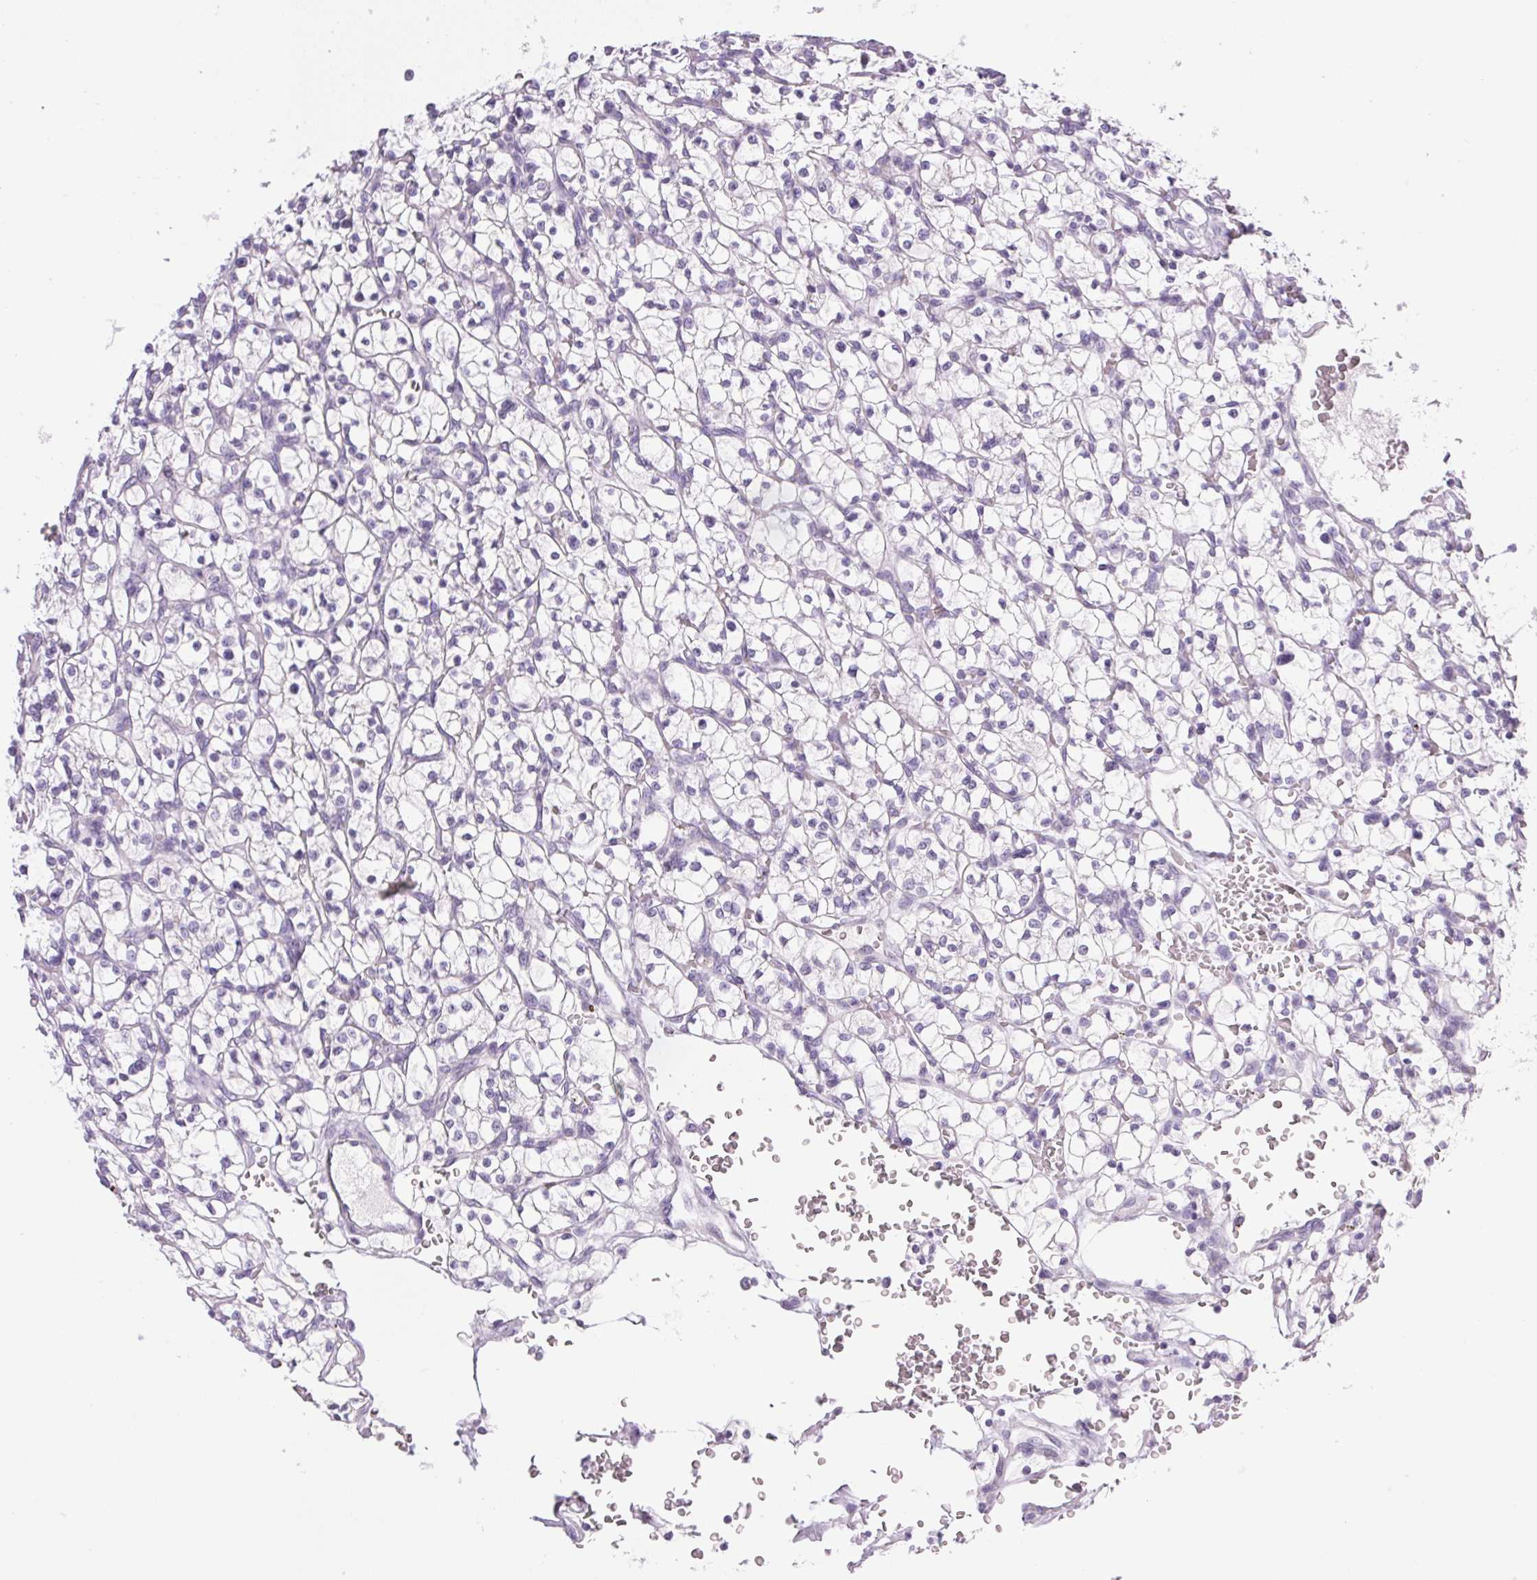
{"staining": {"intensity": "negative", "quantity": "none", "location": "none"}, "tissue": "renal cancer", "cell_type": "Tumor cells", "image_type": "cancer", "snomed": [{"axis": "morphology", "description": "Adenocarcinoma, NOS"}, {"axis": "topography", "description": "Kidney"}], "caption": "DAB immunohistochemical staining of renal adenocarcinoma reveals no significant expression in tumor cells.", "gene": "ATP6V0A4", "patient": {"sex": "female", "age": 64}}